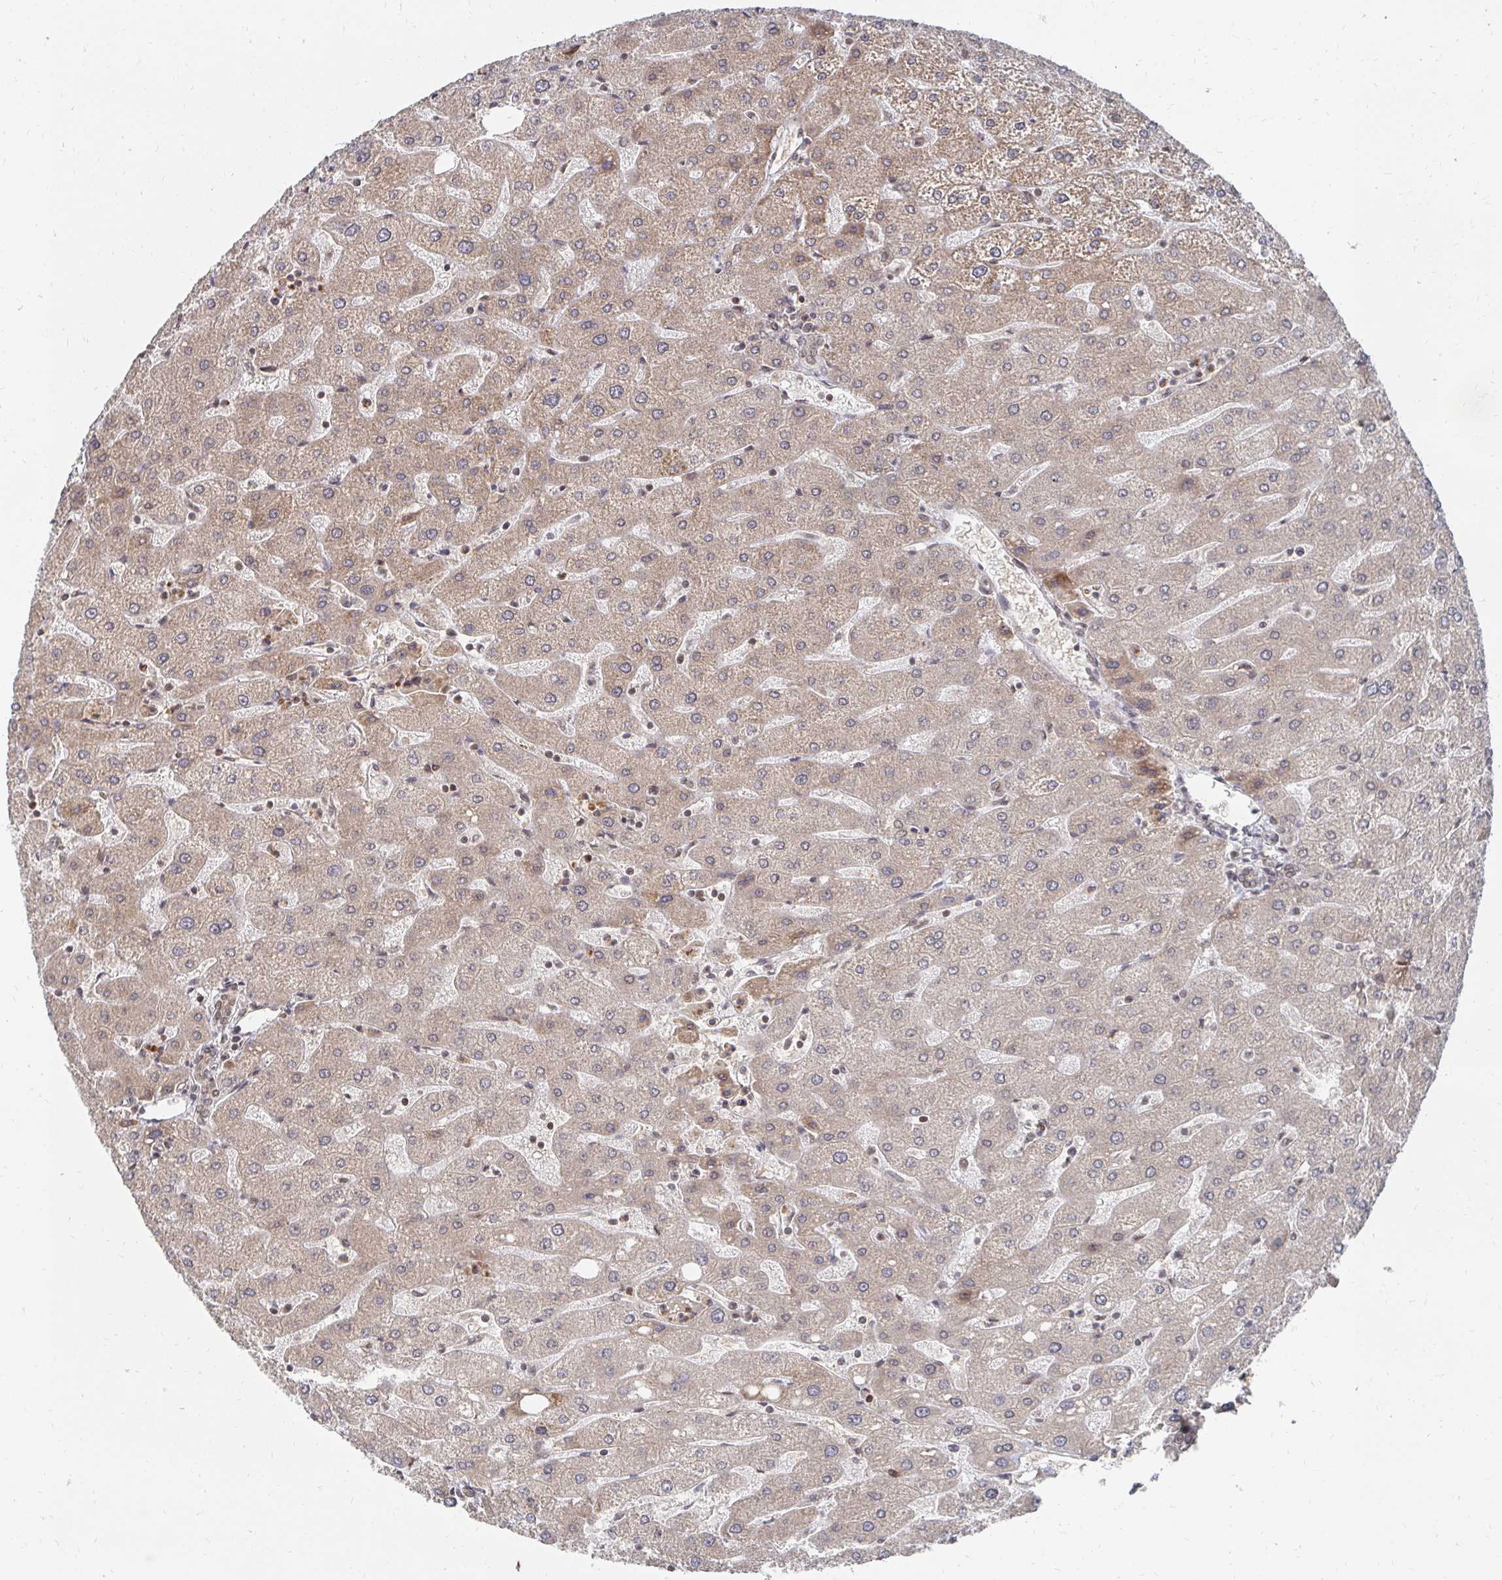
{"staining": {"intensity": "moderate", "quantity": ">75%", "location": "cytoplasmic/membranous,nuclear"}, "tissue": "liver", "cell_type": "Cholangiocytes", "image_type": "normal", "snomed": [{"axis": "morphology", "description": "Normal tissue, NOS"}, {"axis": "topography", "description": "Liver"}], "caption": "Cholangiocytes display moderate cytoplasmic/membranous,nuclear staining in about >75% of cells in benign liver.", "gene": "GTF3C6", "patient": {"sex": "male", "age": 67}}